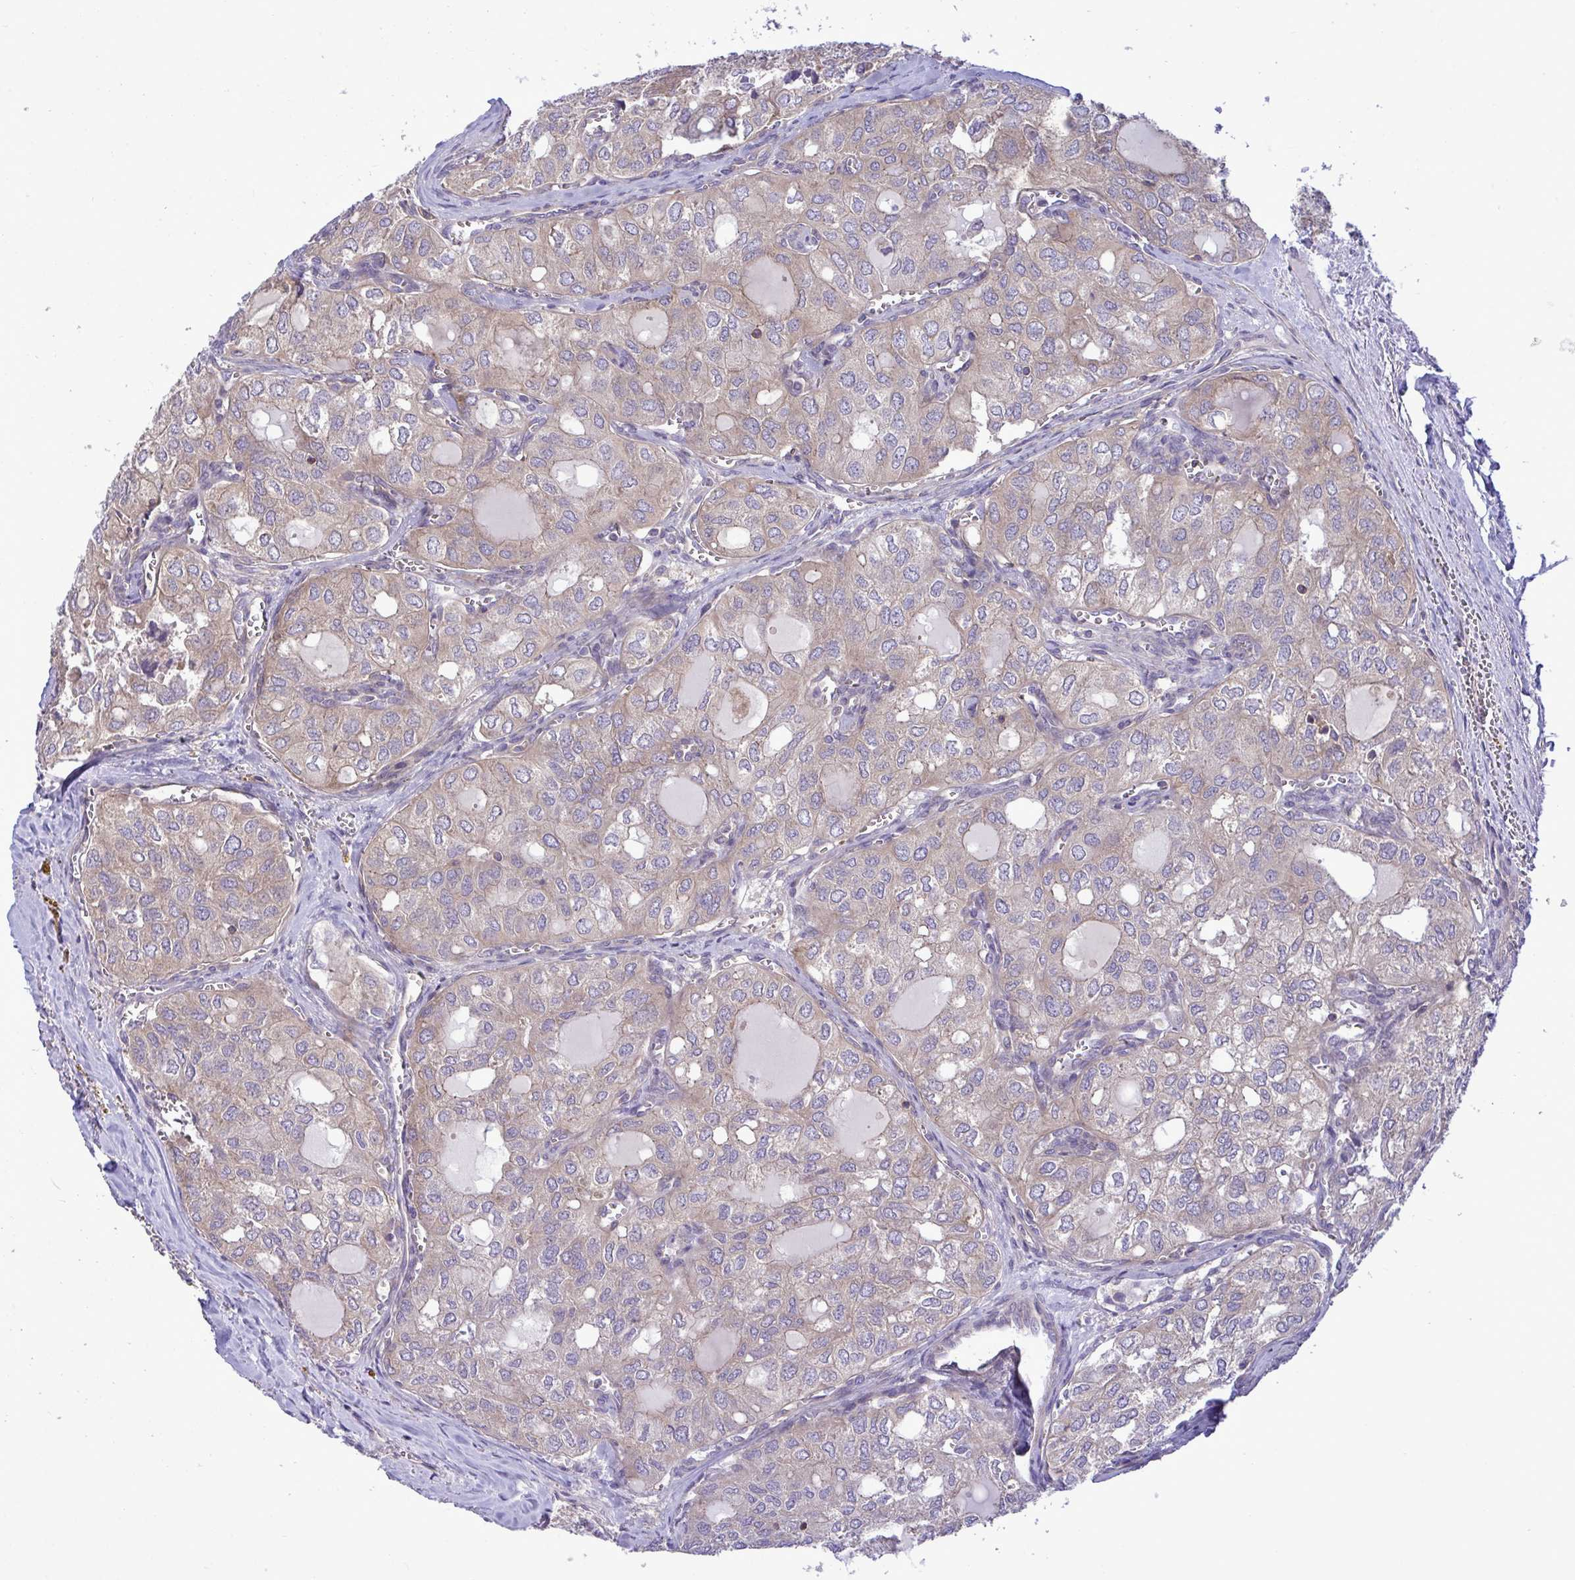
{"staining": {"intensity": "weak", "quantity": "<25%", "location": "cytoplasmic/membranous"}, "tissue": "thyroid cancer", "cell_type": "Tumor cells", "image_type": "cancer", "snomed": [{"axis": "morphology", "description": "Follicular adenoma carcinoma, NOS"}, {"axis": "topography", "description": "Thyroid gland"}], "caption": "This is an immunohistochemistry micrograph of thyroid cancer. There is no expression in tumor cells.", "gene": "GRB14", "patient": {"sex": "male", "age": 75}}